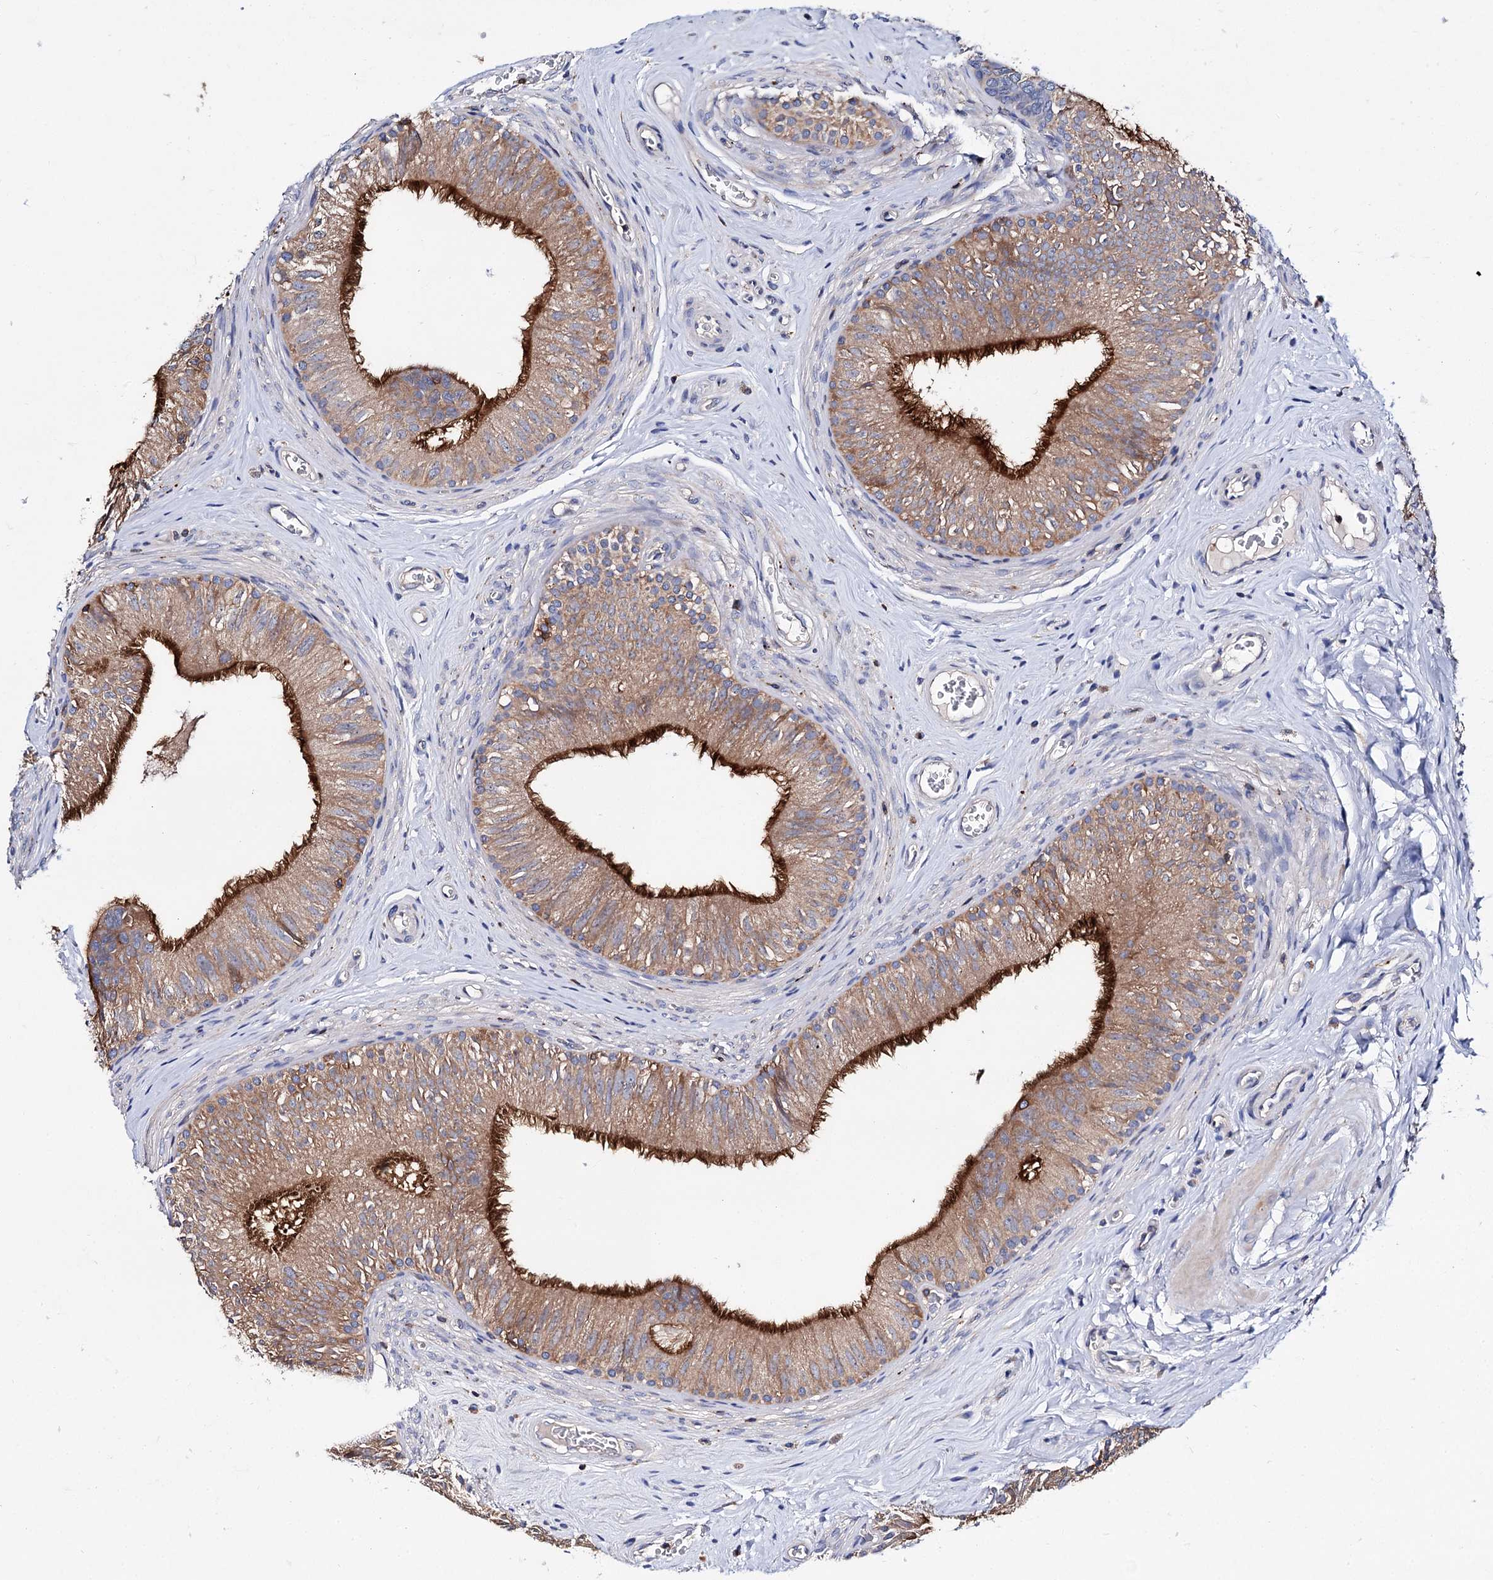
{"staining": {"intensity": "strong", "quantity": ">75%", "location": "cytoplasmic/membranous"}, "tissue": "epididymis", "cell_type": "Glandular cells", "image_type": "normal", "snomed": [{"axis": "morphology", "description": "Normal tissue, NOS"}, {"axis": "topography", "description": "Epididymis"}], "caption": "Protein staining shows strong cytoplasmic/membranous staining in about >75% of glandular cells in normal epididymis.", "gene": "UBASH3B", "patient": {"sex": "male", "age": 46}}